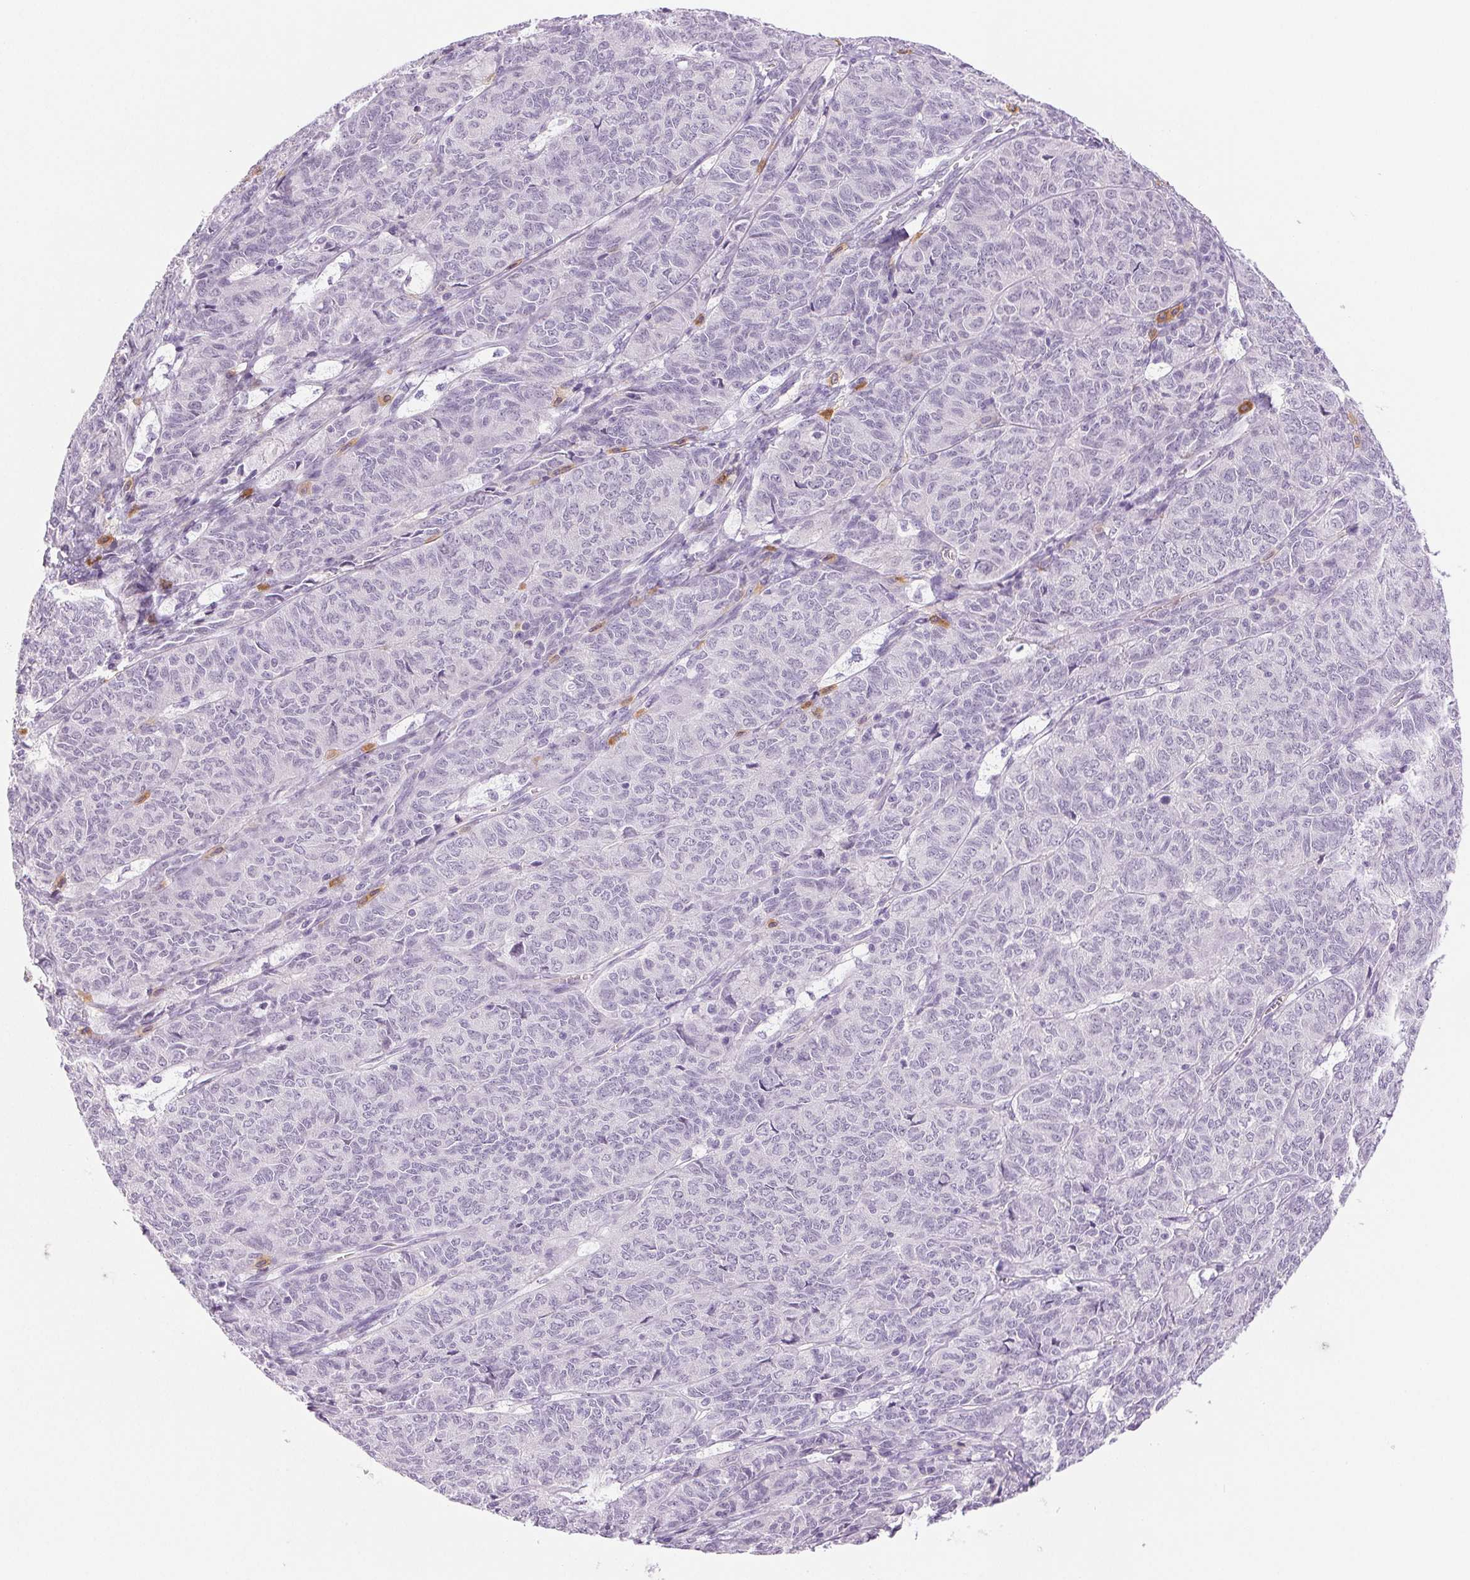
{"staining": {"intensity": "negative", "quantity": "none", "location": "none"}, "tissue": "ovarian cancer", "cell_type": "Tumor cells", "image_type": "cancer", "snomed": [{"axis": "morphology", "description": "Carcinoma, endometroid"}, {"axis": "topography", "description": "Ovary"}], "caption": "High power microscopy image of an IHC histopathology image of ovarian endometroid carcinoma, revealing no significant staining in tumor cells. (Immunohistochemistry, brightfield microscopy, high magnification).", "gene": "IFIT1B", "patient": {"sex": "female", "age": 80}}